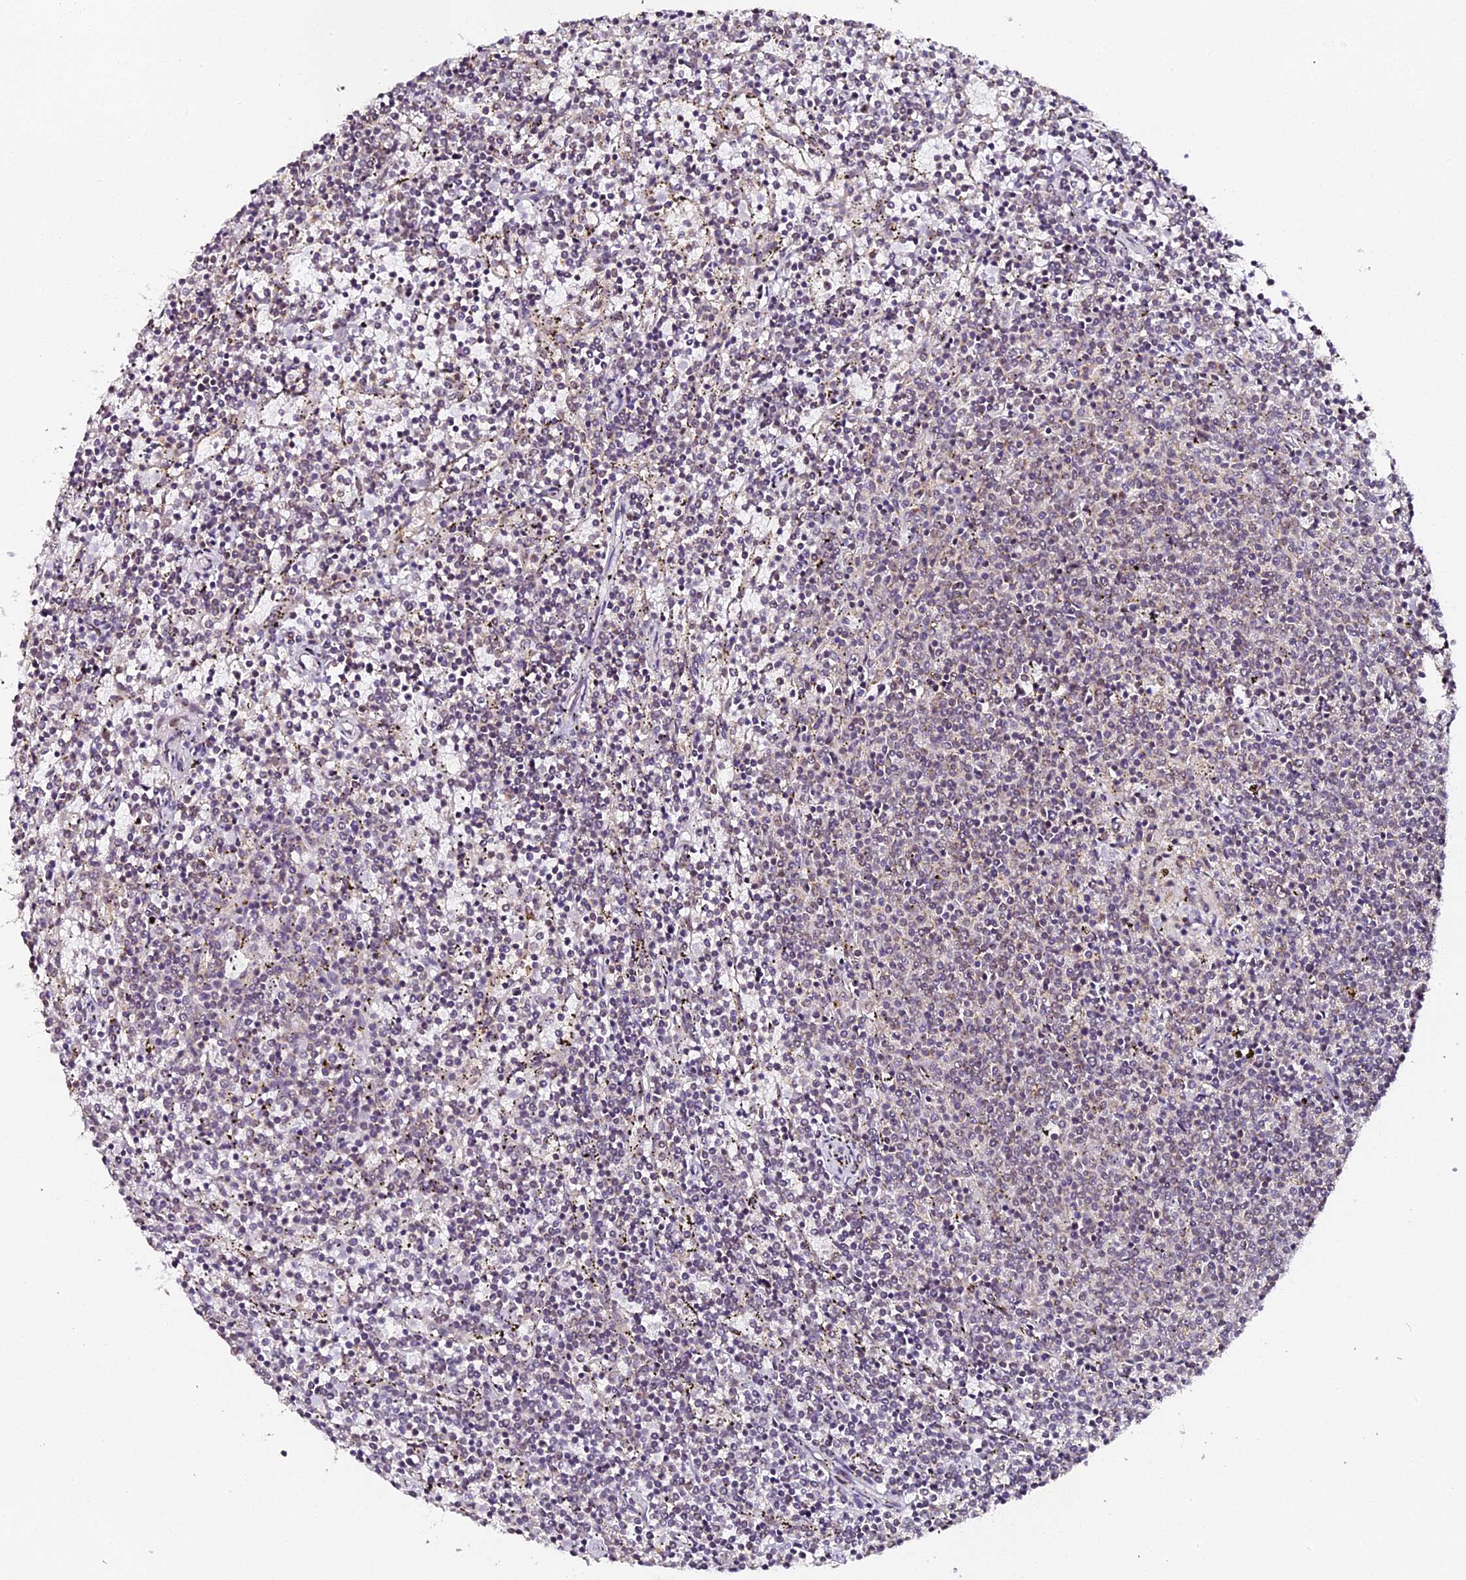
{"staining": {"intensity": "negative", "quantity": "none", "location": "none"}, "tissue": "lymphoma", "cell_type": "Tumor cells", "image_type": "cancer", "snomed": [{"axis": "morphology", "description": "Malignant lymphoma, non-Hodgkin's type, Low grade"}, {"axis": "topography", "description": "Spleen"}], "caption": "The micrograph displays no significant positivity in tumor cells of lymphoma.", "gene": "NCBP1", "patient": {"sex": "female", "age": 50}}